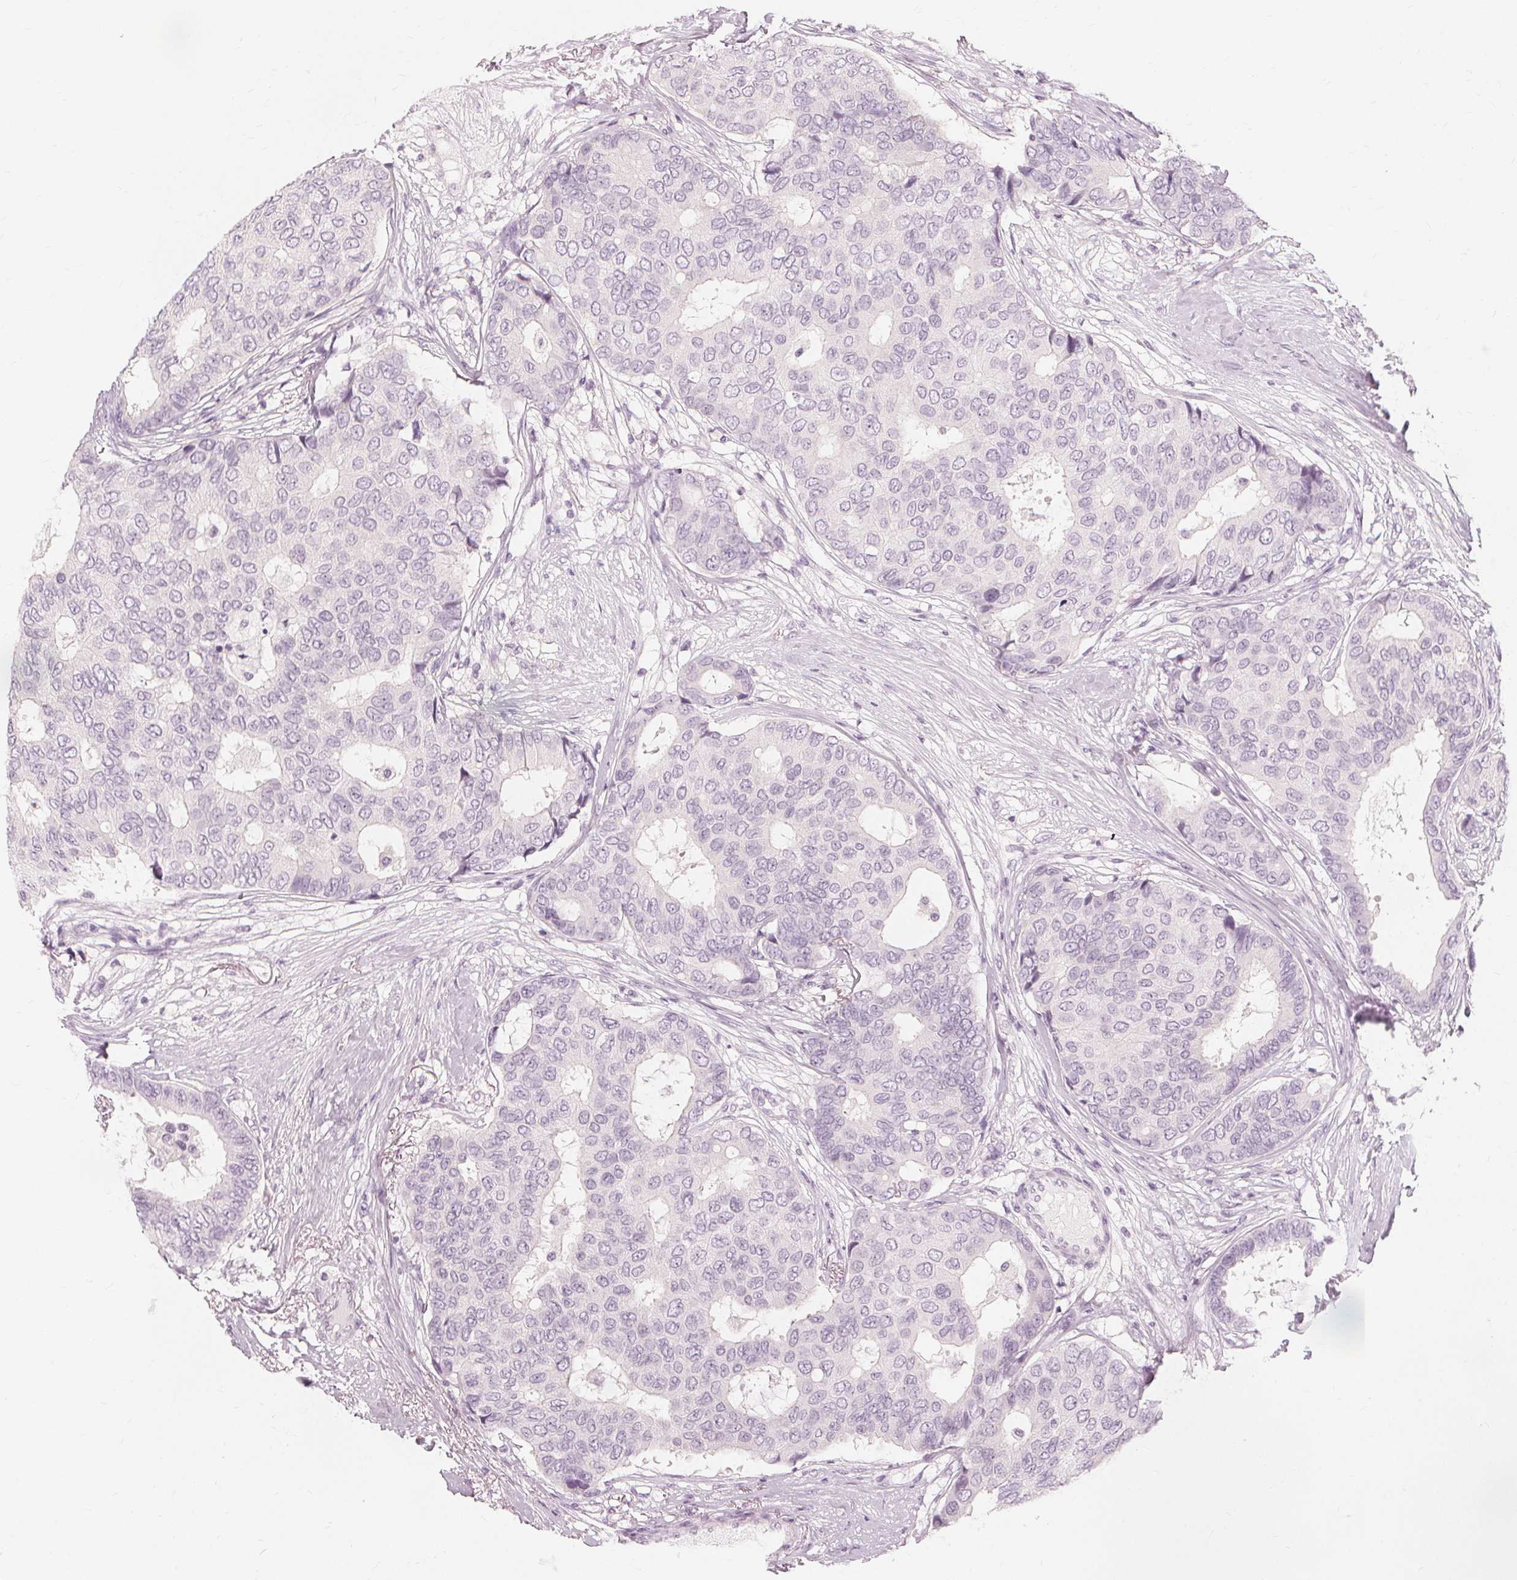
{"staining": {"intensity": "negative", "quantity": "none", "location": "none"}, "tissue": "breast cancer", "cell_type": "Tumor cells", "image_type": "cancer", "snomed": [{"axis": "morphology", "description": "Duct carcinoma"}, {"axis": "topography", "description": "Breast"}], "caption": "Tumor cells are negative for protein expression in human breast cancer (intraductal carcinoma).", "gene": "MUC12", "patient": {"sex": "female", "age": 75}}